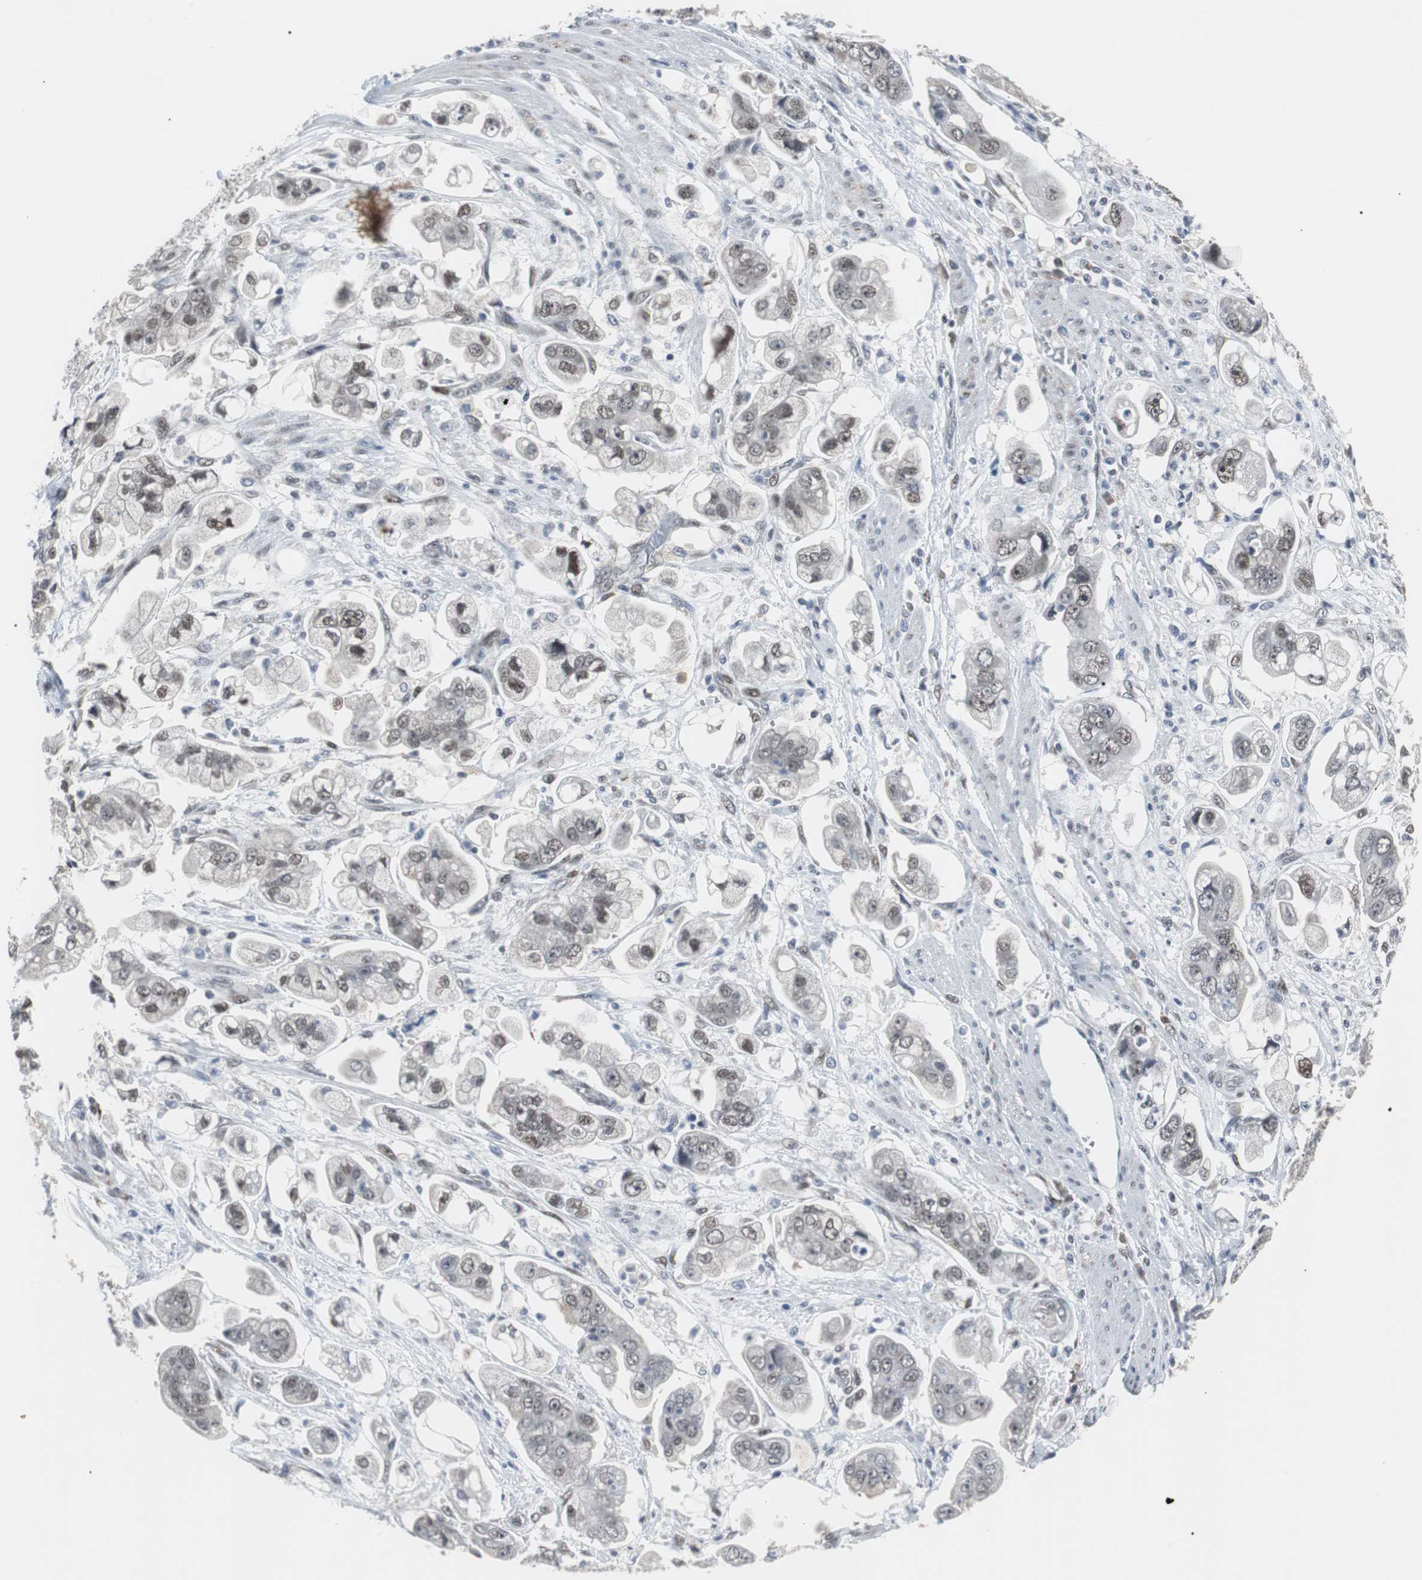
{"staining": {"intensity": "weak", "quantity": "25%-75%", "location": "nuclear"}, "tissue": "stomach cancer", "cell_type": "Tumor cells", "image_type": "cancer", "snomed": [{"axis": "morphology", "description": "Adenocarcinoma, NOS"}, {"axis": "topography", "description": "Stomach"}], "caption": "About 25%-75% of tumor cells in human stomach adenocarcinoma display weak nuclear protein positivity as visualized by brown immunohistochemical staining.", "gene": "ZHX2", "patient": {"sex": "male", "age": 62}}